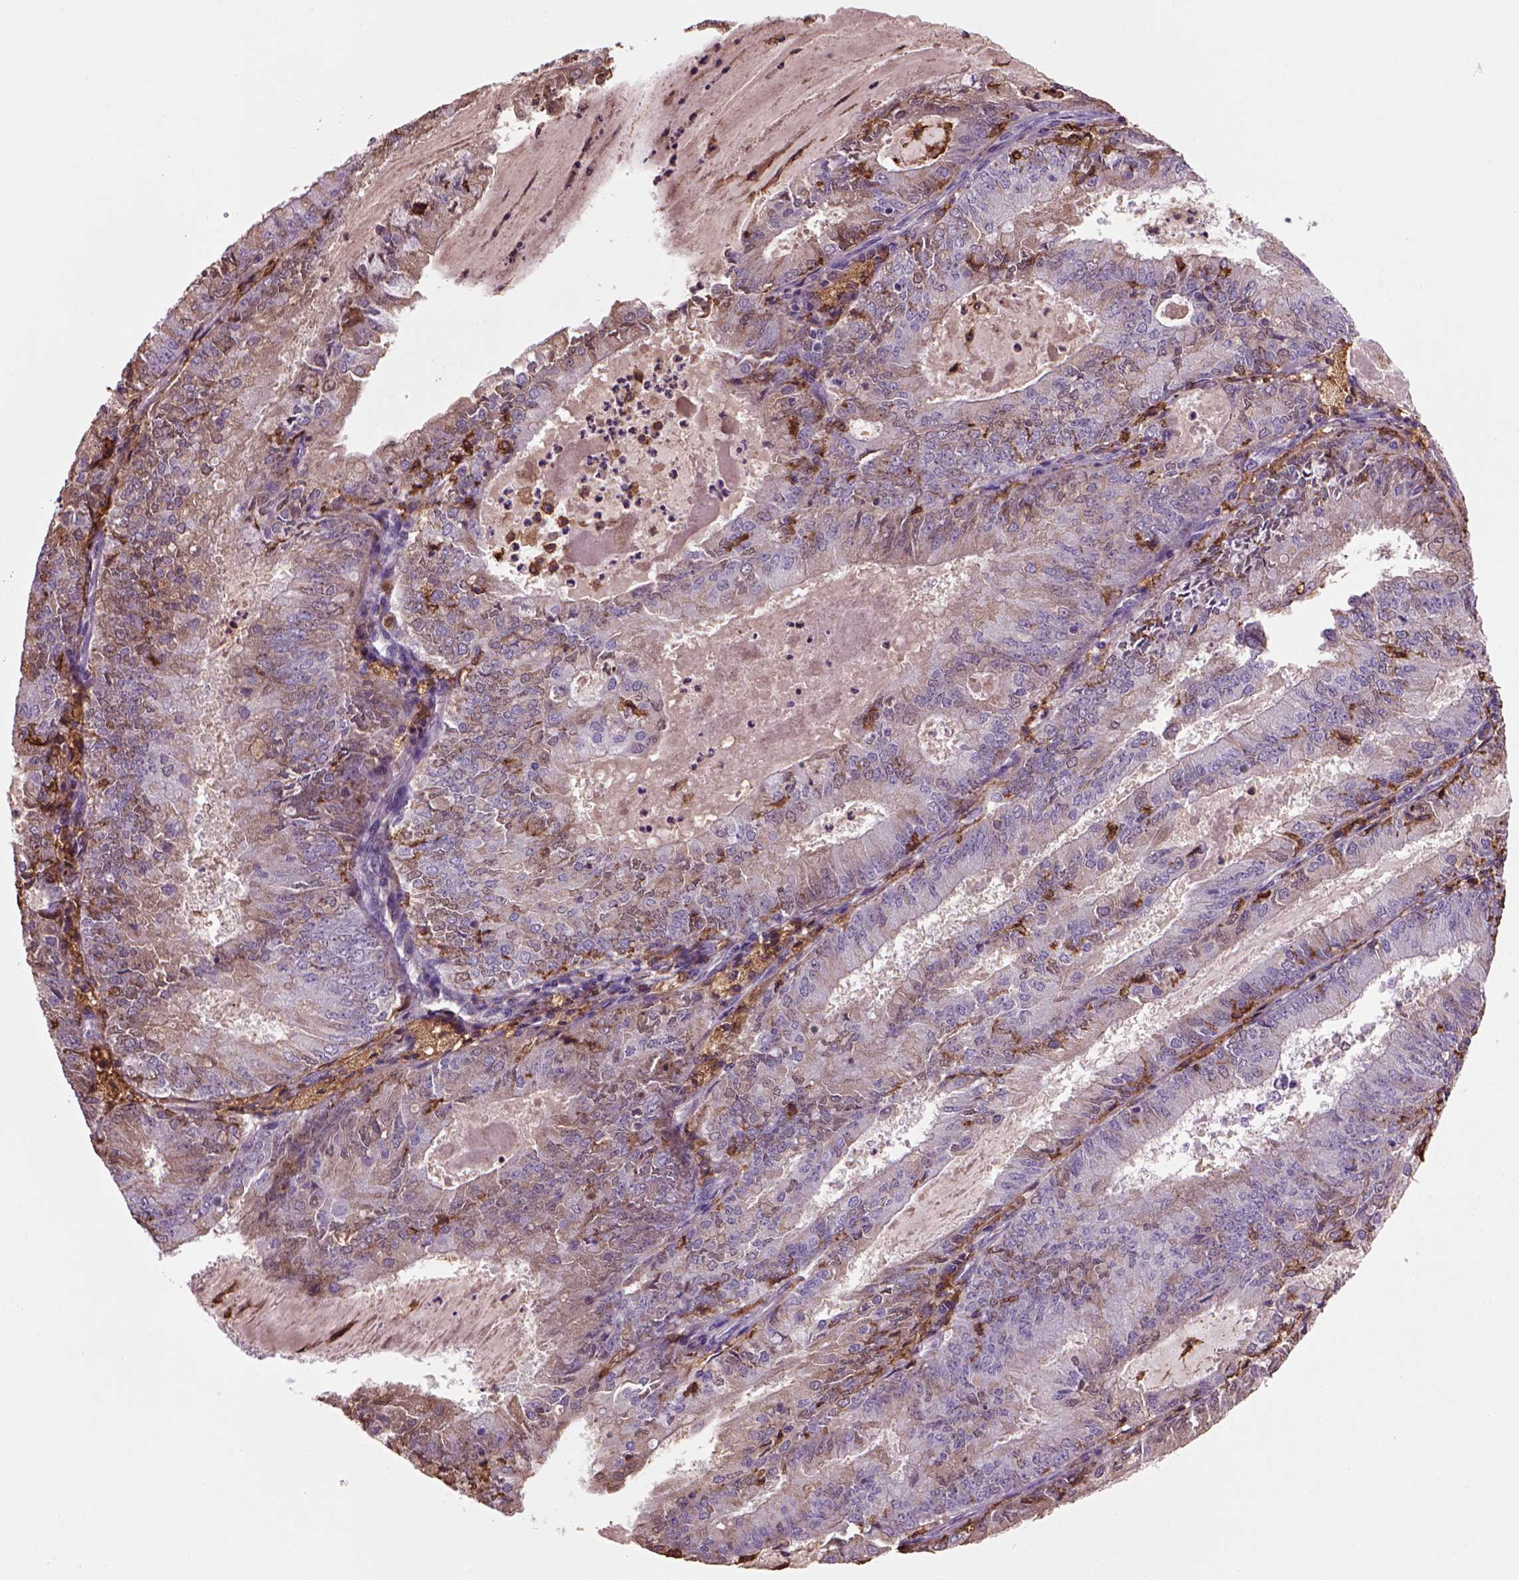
{"staining": {"intensity": "weak", "quantity": ">75%", "location": "cytoplasmic/membranous"}, "tissue": "endometrial cancer", "cell_type": "Tumor cells", "image_type": "cancer", "snomed": [{"axis": "morphology", "description": "Adenocarcinoma, NOS"}, {"axis": "topography", "description": "Endometrium"}], "caption": "This is an image of immunohistochemistry (IHC) staining of endometrial cancer (adenocarcinoma), which shows weak expression in the cytoplasmic/membranous of tumor cells.", "gene": "CD14", "patient": {"sex": "female", "age": 57}}